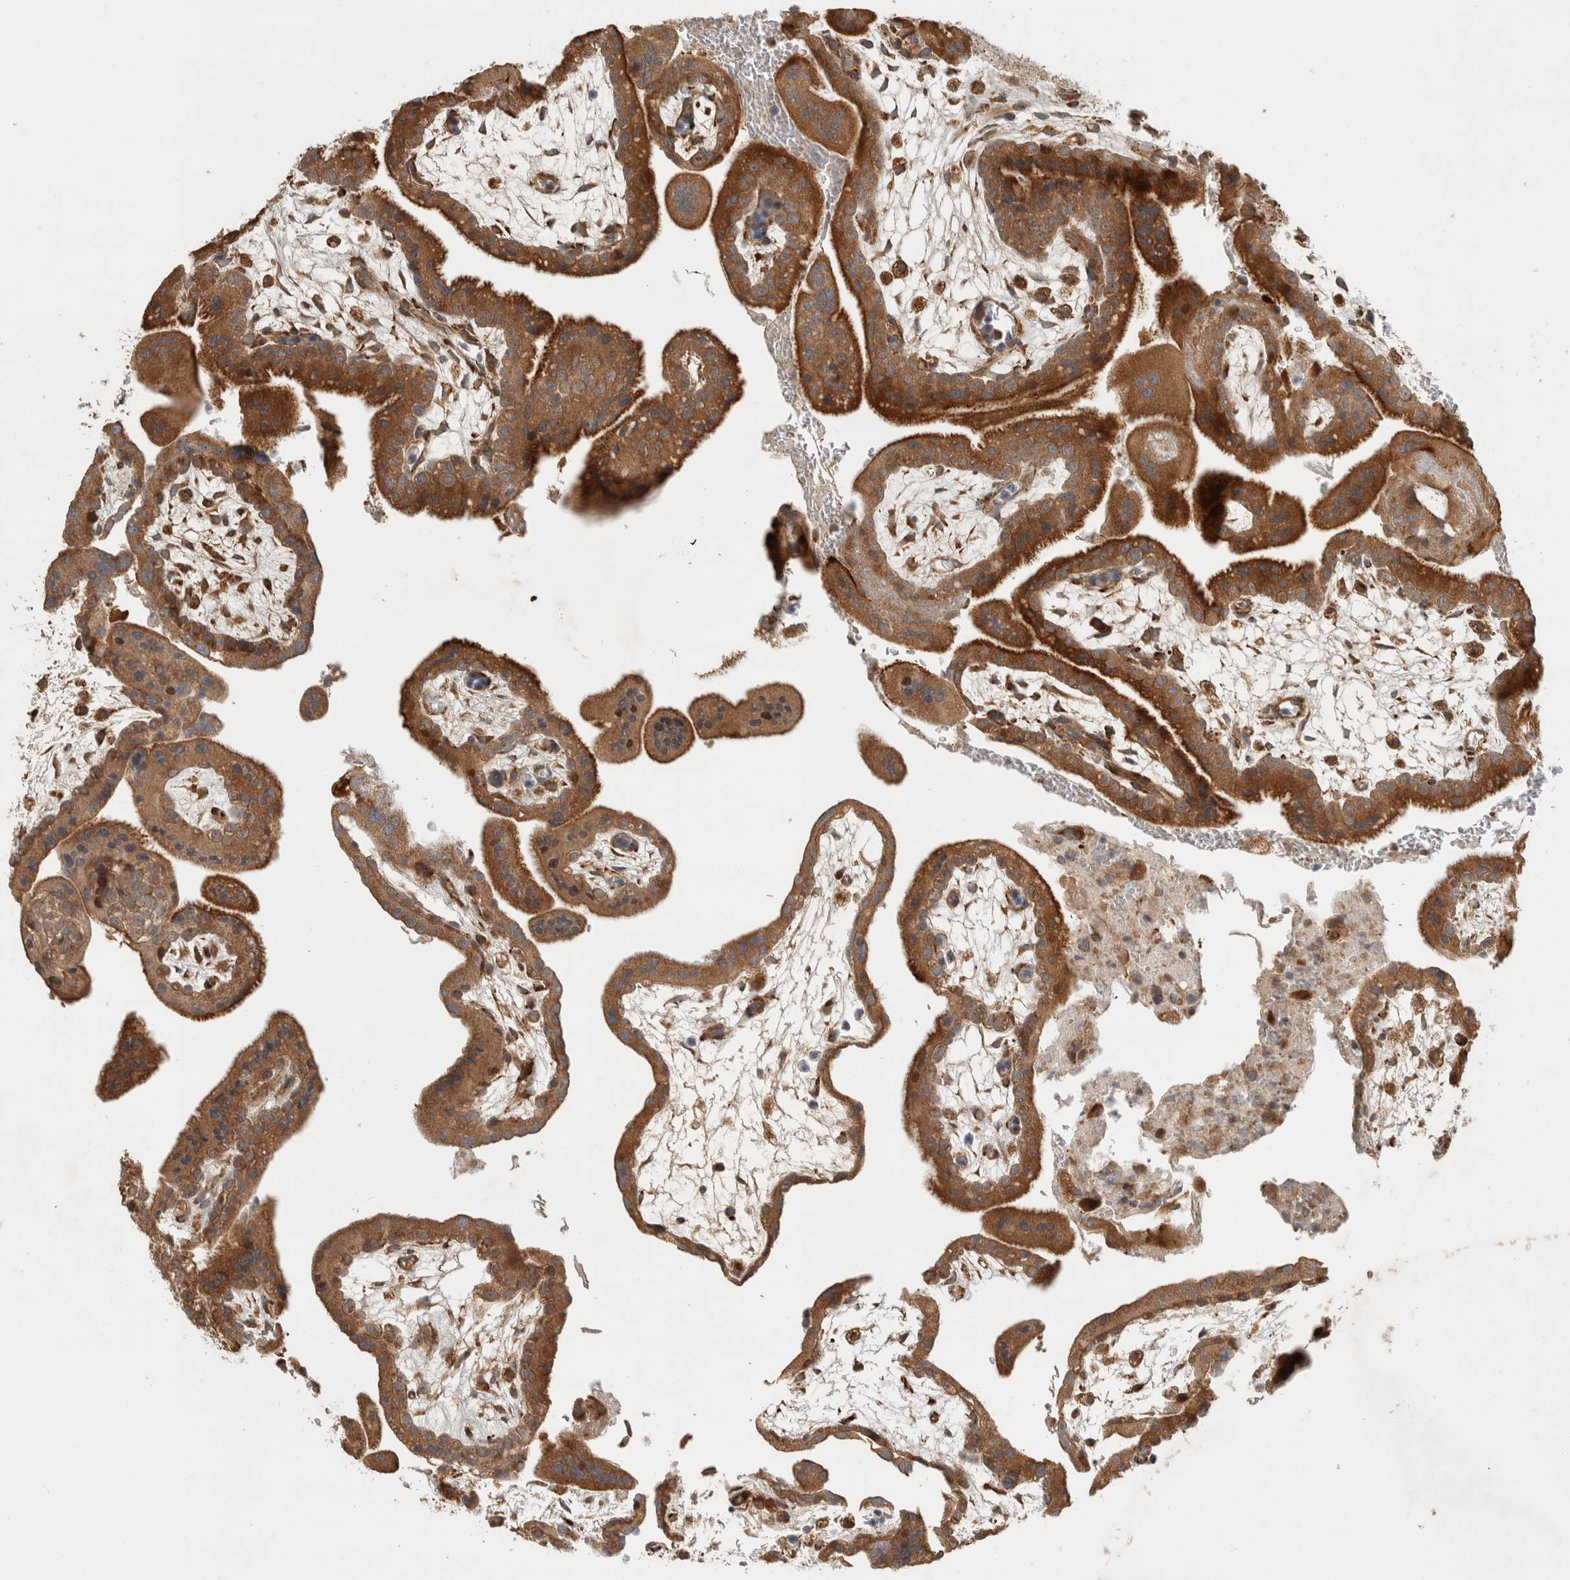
{"staining": {"intensity": "strong", "quantity": ">75%", "location": "cytoplasmic/membranous"}, "tissue": "placenta", "cell_type": "Decidual cells", "image_type": "normal", "snomed": [{"axis": "morphology", "description": "Normal tissue, NOS"}, {"axis": "topography", "description": "Placenta"}], "caption": "A high-resolution histopathology image shows immunohistochemistry (IHC) staining of benign placenta, which reveals strong cytoplasmic/membranous staining in about >75% of decidual cells. (IHC, brightfield microscopy, high magnification).", "gene": "TUBD1", "patient": {"sex": "female", "age": 35}}